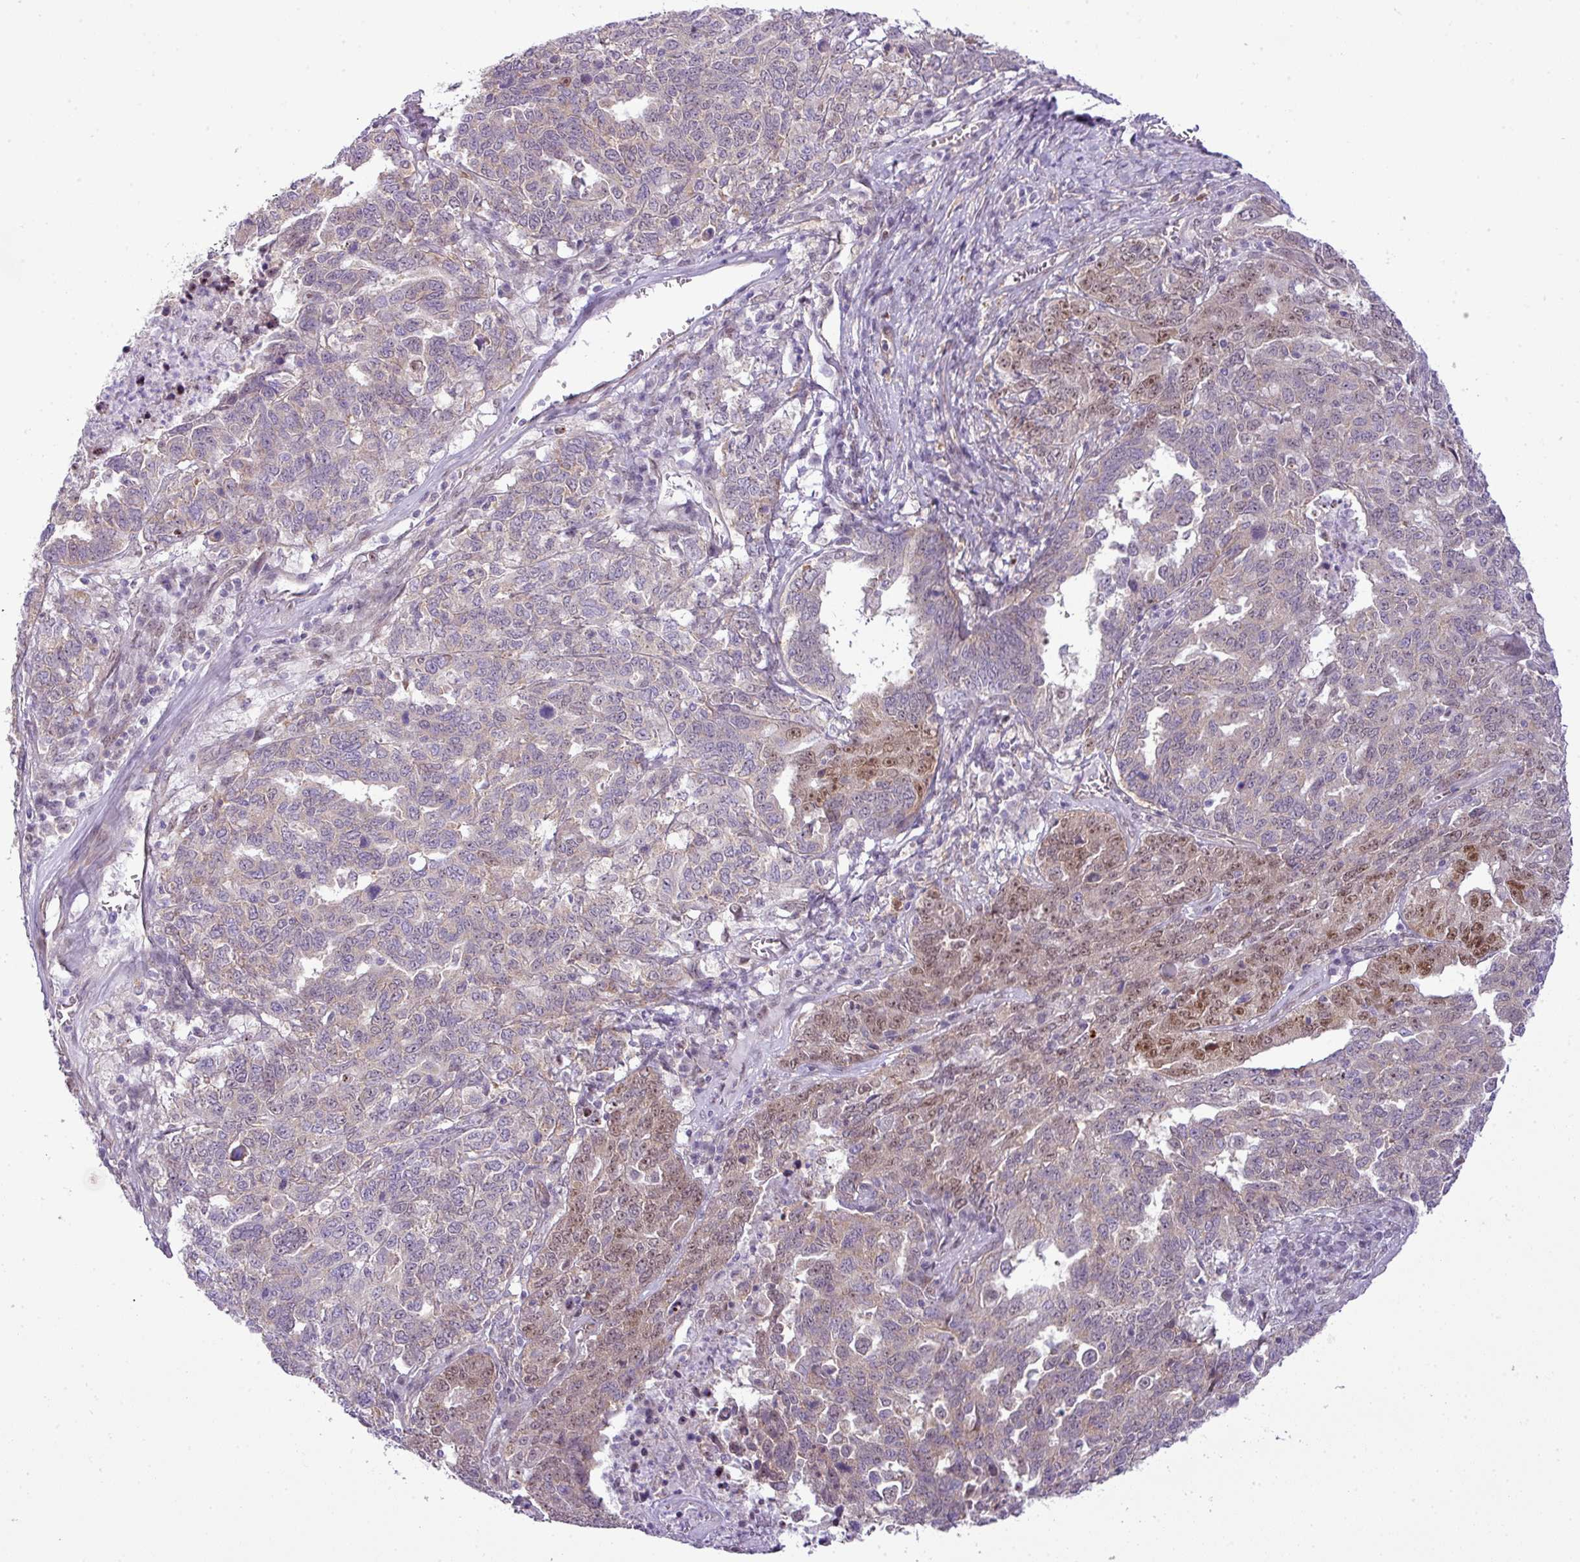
{"staining": {"intensity": "moderate", "quantity": "<25%", "location": "nuclear"}, "tissue": "ovarian cancer", "cell_type": "Tumor cells", "image_type": "cancer", "snomed": [{"axis": "morphology", "description": "Carcinoma, endometroid"}, {"axis": "topography", "description": "Ovary"}], "caption": "DAB immunohistochemical staining of human ovarian endometroid carcinoma demonstrates moderate nuclear protein staining in approximately <25% of tumor cells.", "gene": "MAK16", "patient": {"sex": "female", "age": 62}}